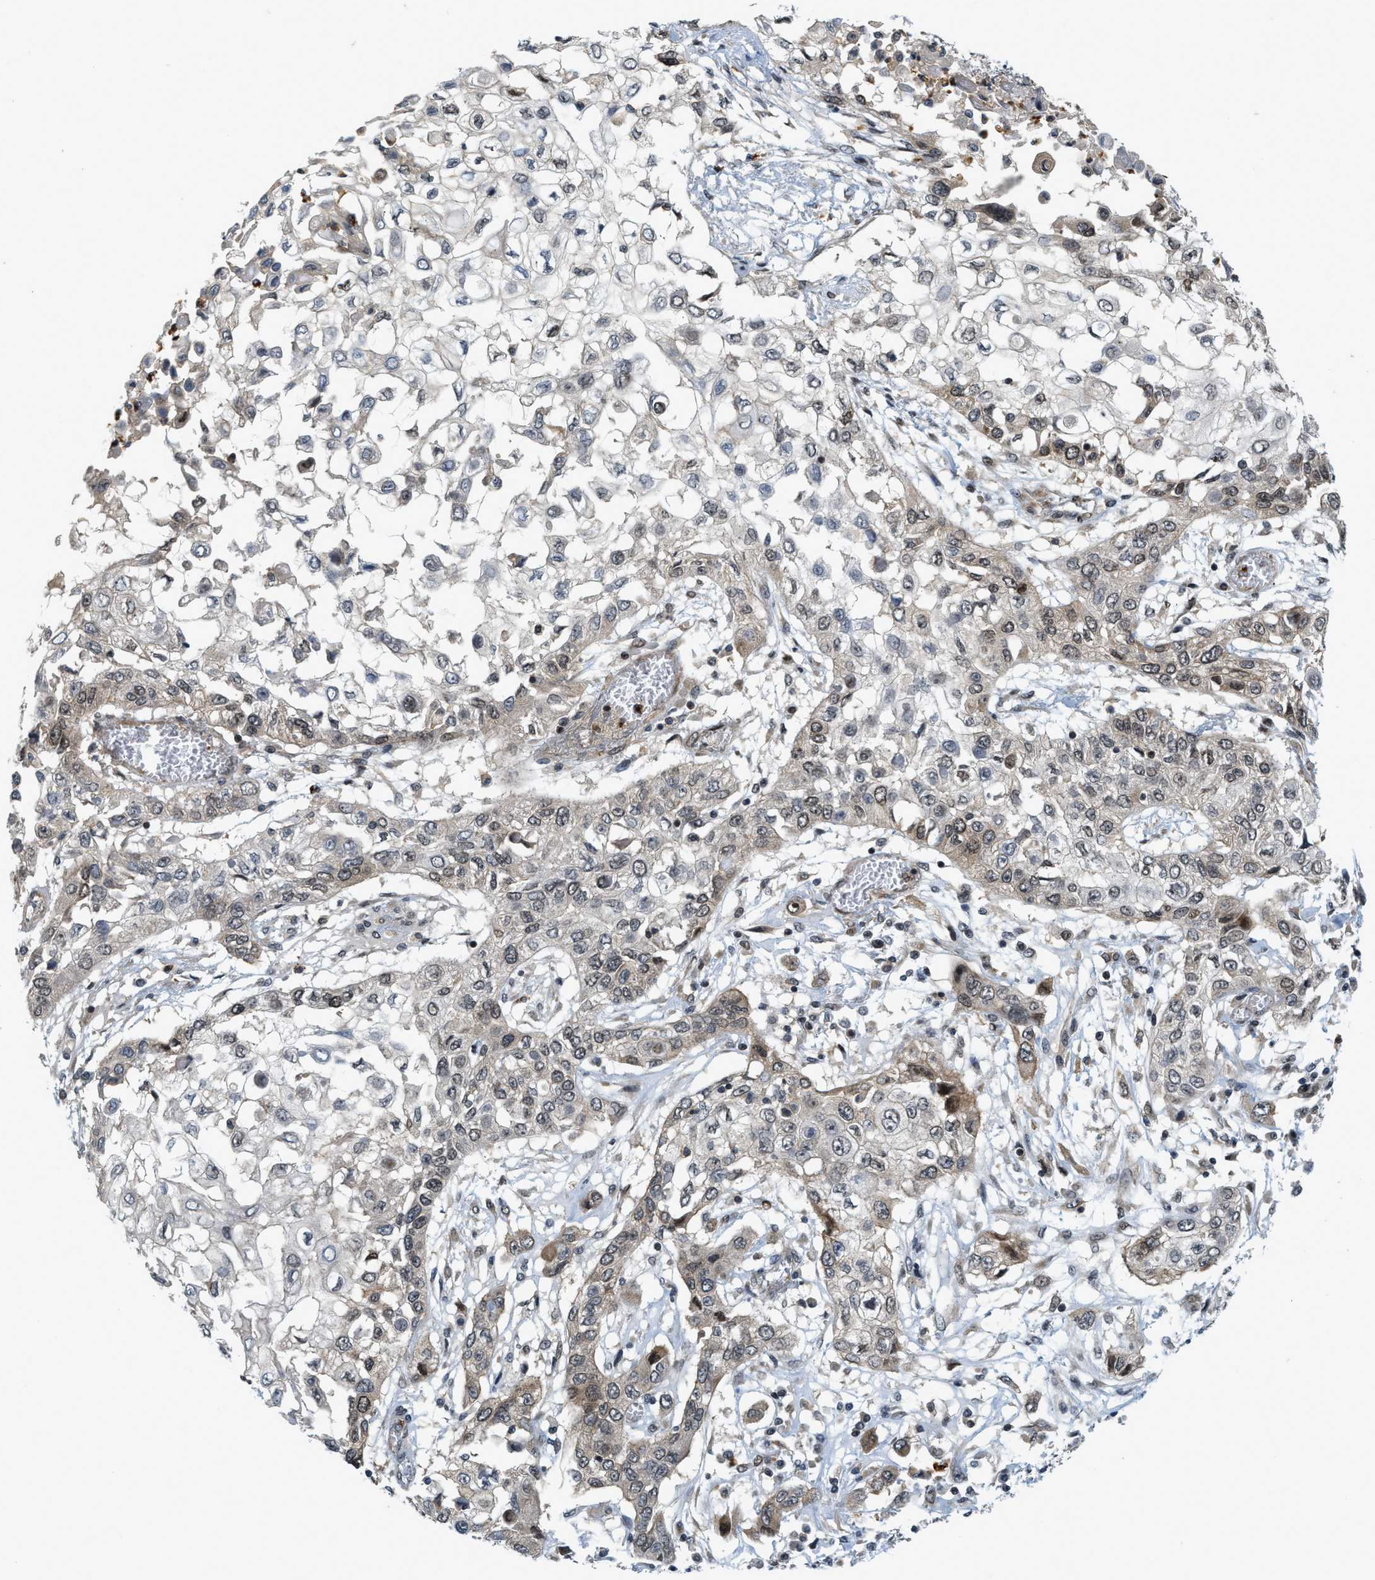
{"staining": {"intensity": "moderate", "quantity": "<25%", "location": "nuclear"}, "tissue": "lung cancer", "cell_type": "Tumor cells", "image_type": "cancer", "snomed": [{"axis": "morphology", "description": "Squamous cell carcinoma, NOS"}, {"axis": "topography", "description": "Lung"}], "caption": "Immunohistochemistry histopathology image of neoplastic tissue: squamous cell carcinoma (lung) stained using immunohistochemistry (IHC) displays low levels of moderate protein expression localized specifically in the nuclear of tumor cells, appearing as a nuclear brown color.", "gene": "KMT2A", "patient": {"sex": "male", "age": 71}}